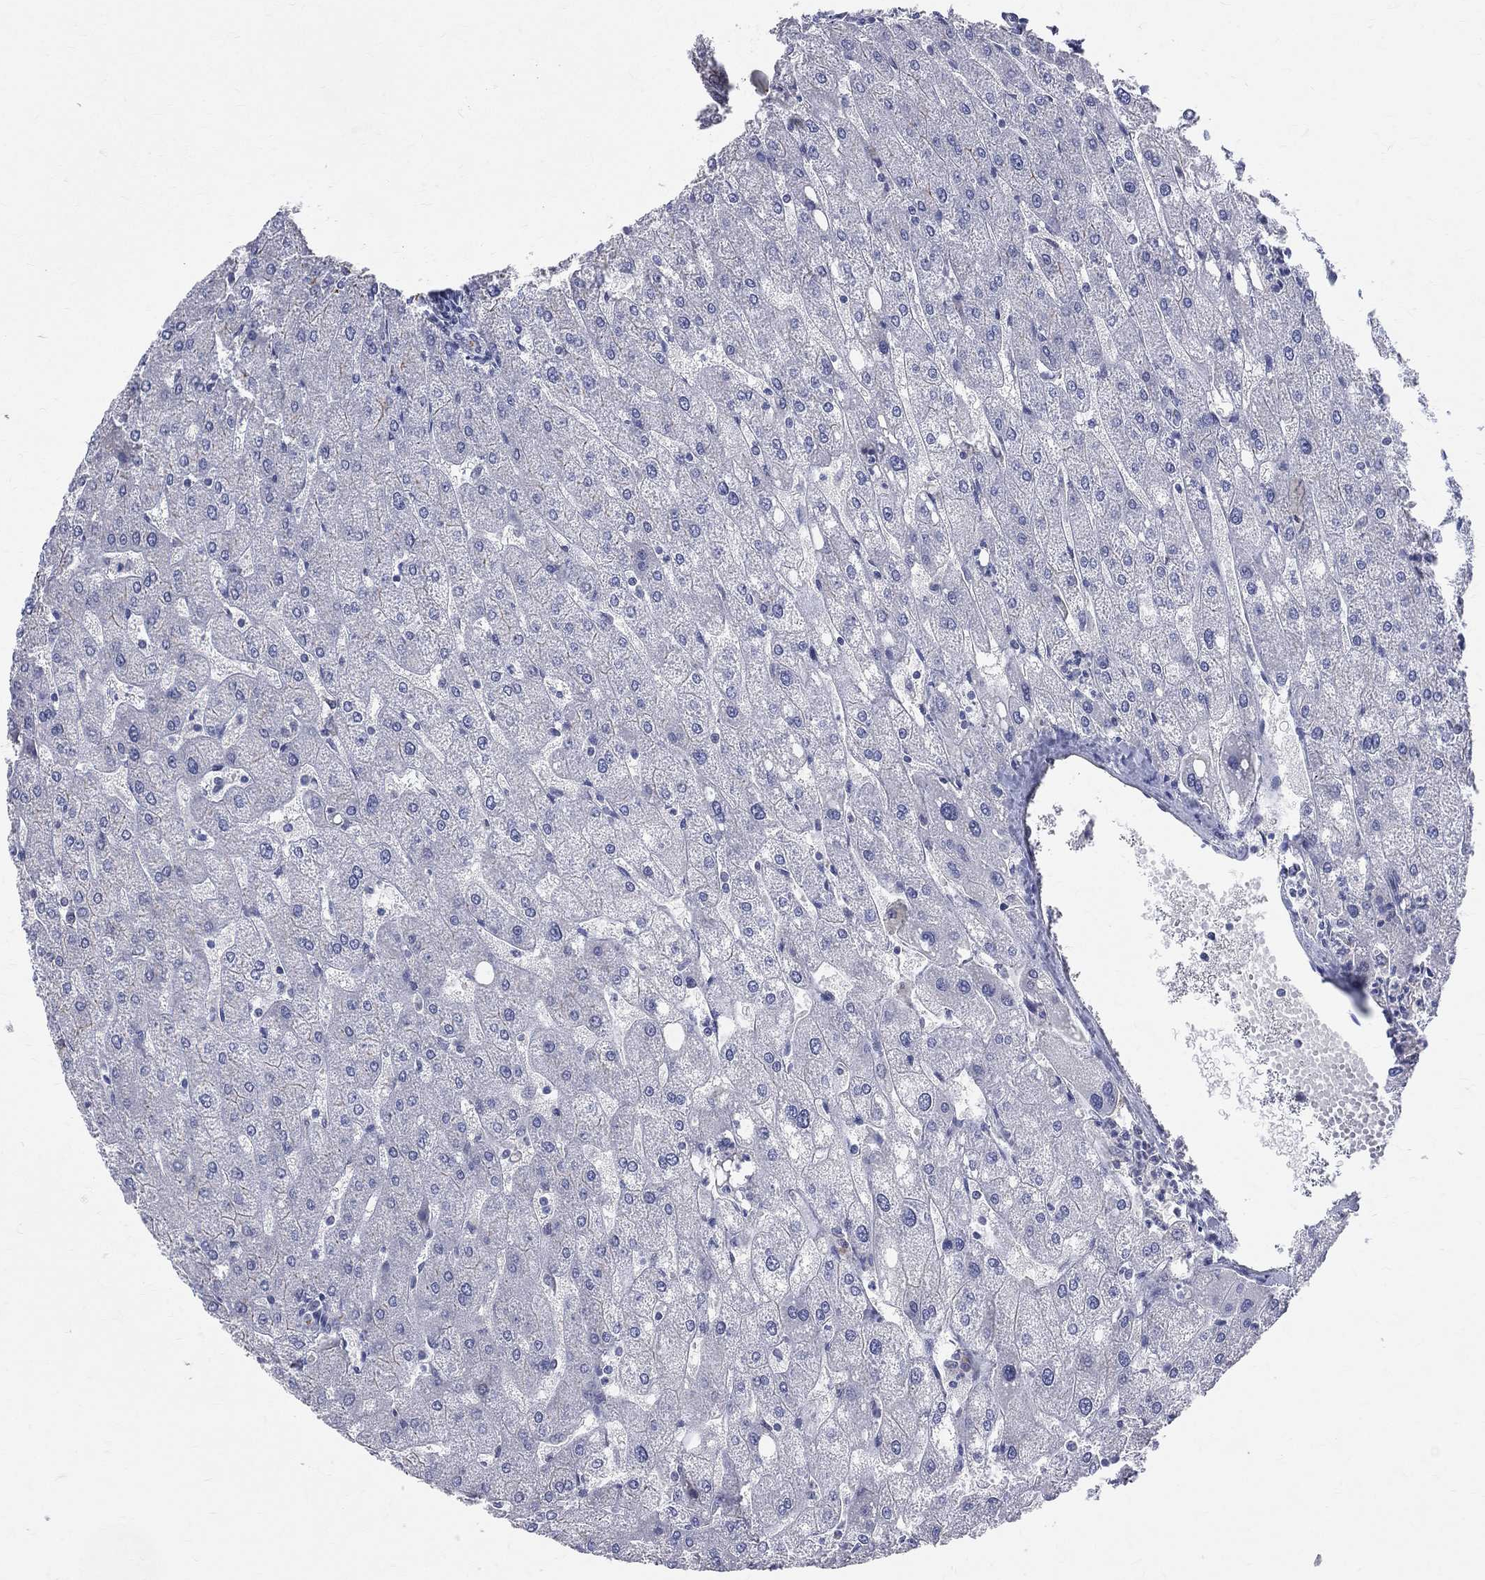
{"staining": {"intensity": "negative", "quantity": "none", "location": "none"}, "tissue": "liver", "cell_type": "Cholangiocytes", "image_type": "normal", "snomed": [{"axis": "morphology", "description": "Normal tissue, NOS"}, {"axis": "topography", "description": "Liver"}], "caption": "An image of human liver is negative for staining in cholangiocytes.", "gene": "DLG4", "patient": {"sex": "male", "age": 67}}